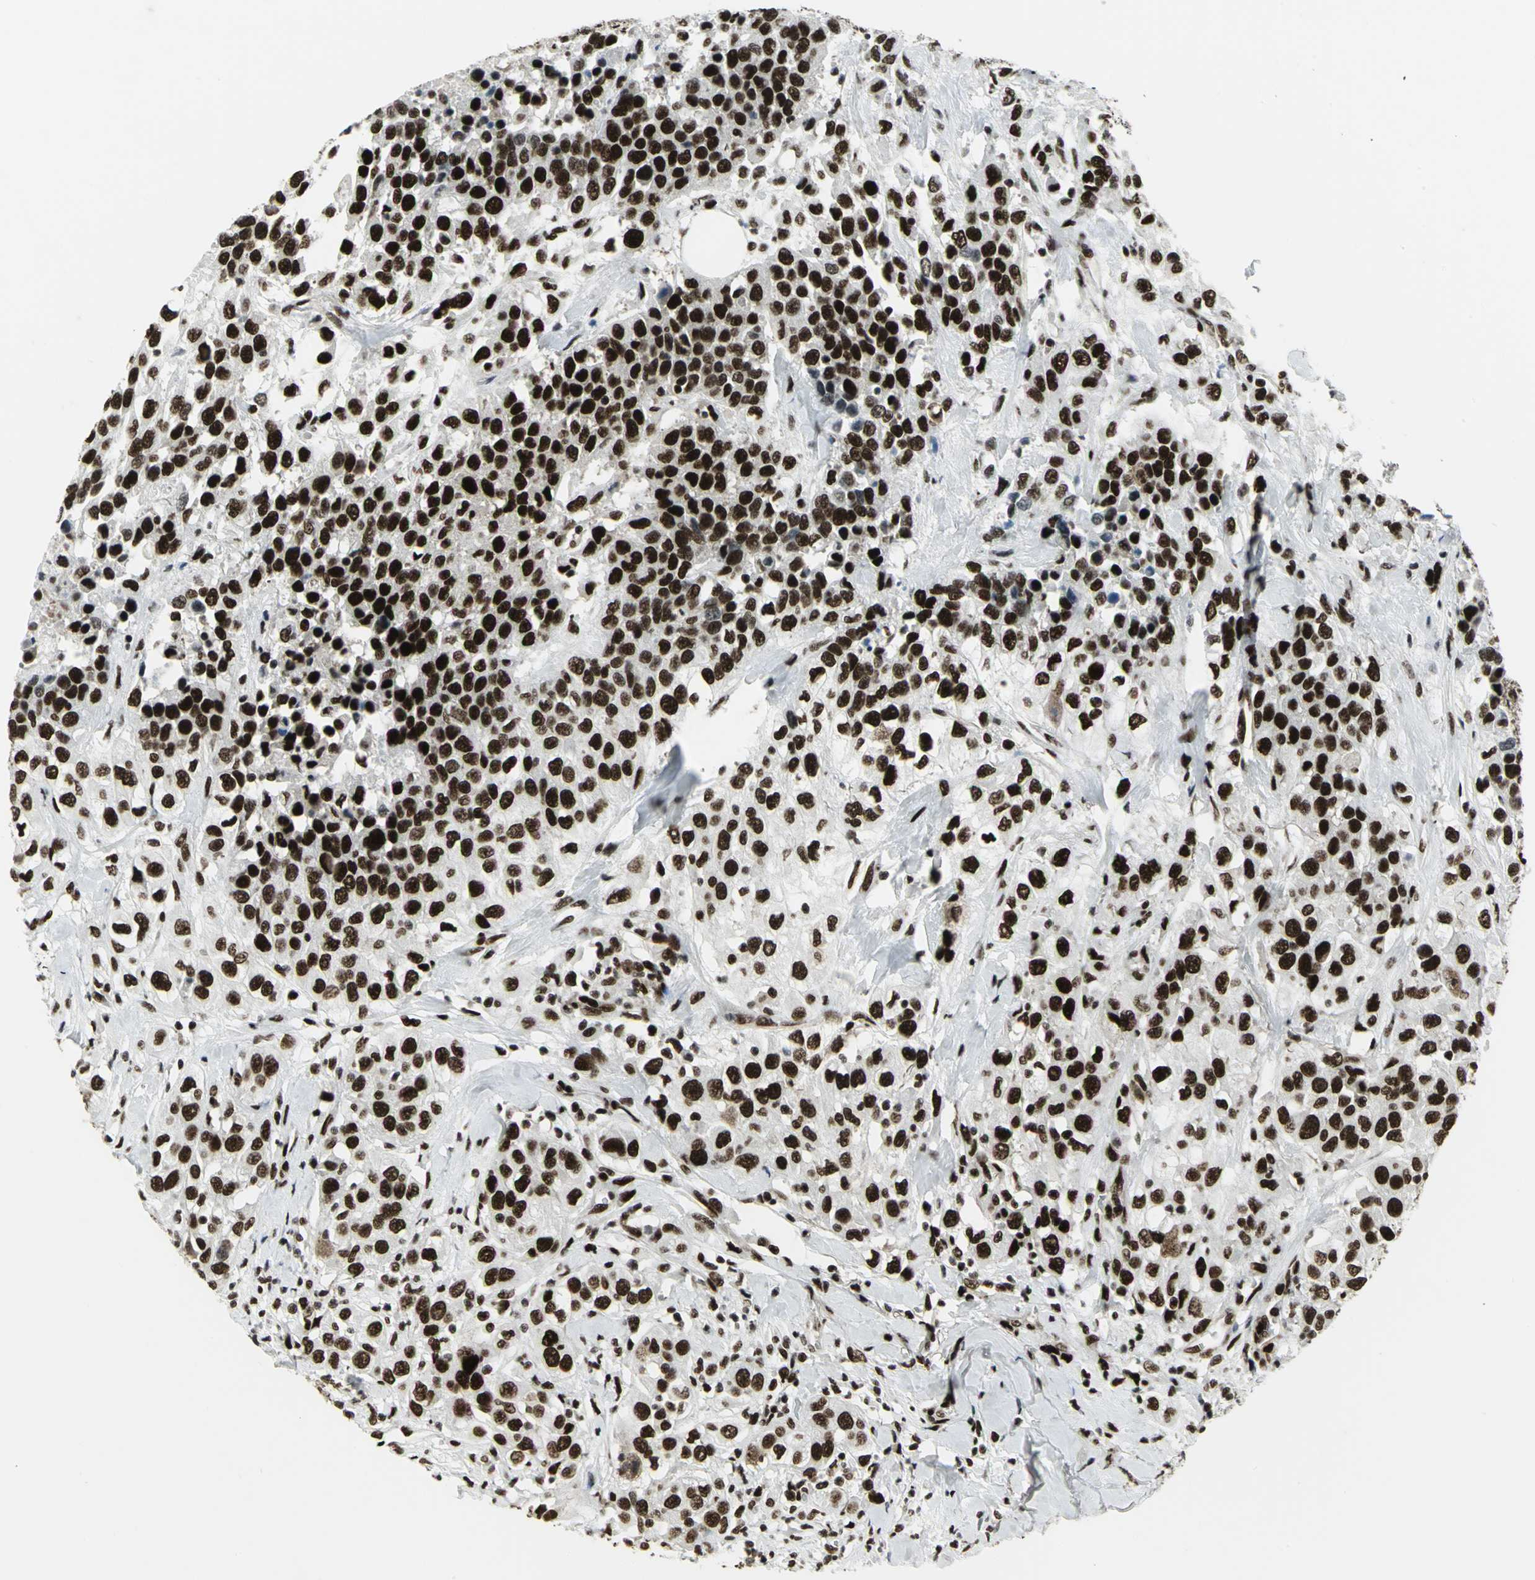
{"staining": {"intensity": "strong", "quantity": ">75%", "location": "nuclear"}, "tissue": "urothelial cancer", "cell_type": "Tumor cells", "image_type": "cancer", "snomed": [{"axis": "morphology", "description": "Urothelial carcinoma, High grade"}, {"axis": "topography", "description": "Urinary bladder"}], "caption": "Urothelial cancer tissue reveals strong nuclear expression in approximately >75% of tumor cells, visualized by immunohistochemistry.", "gene": "SMARCA4", "patient": {"sex": "female", "age": 80}}